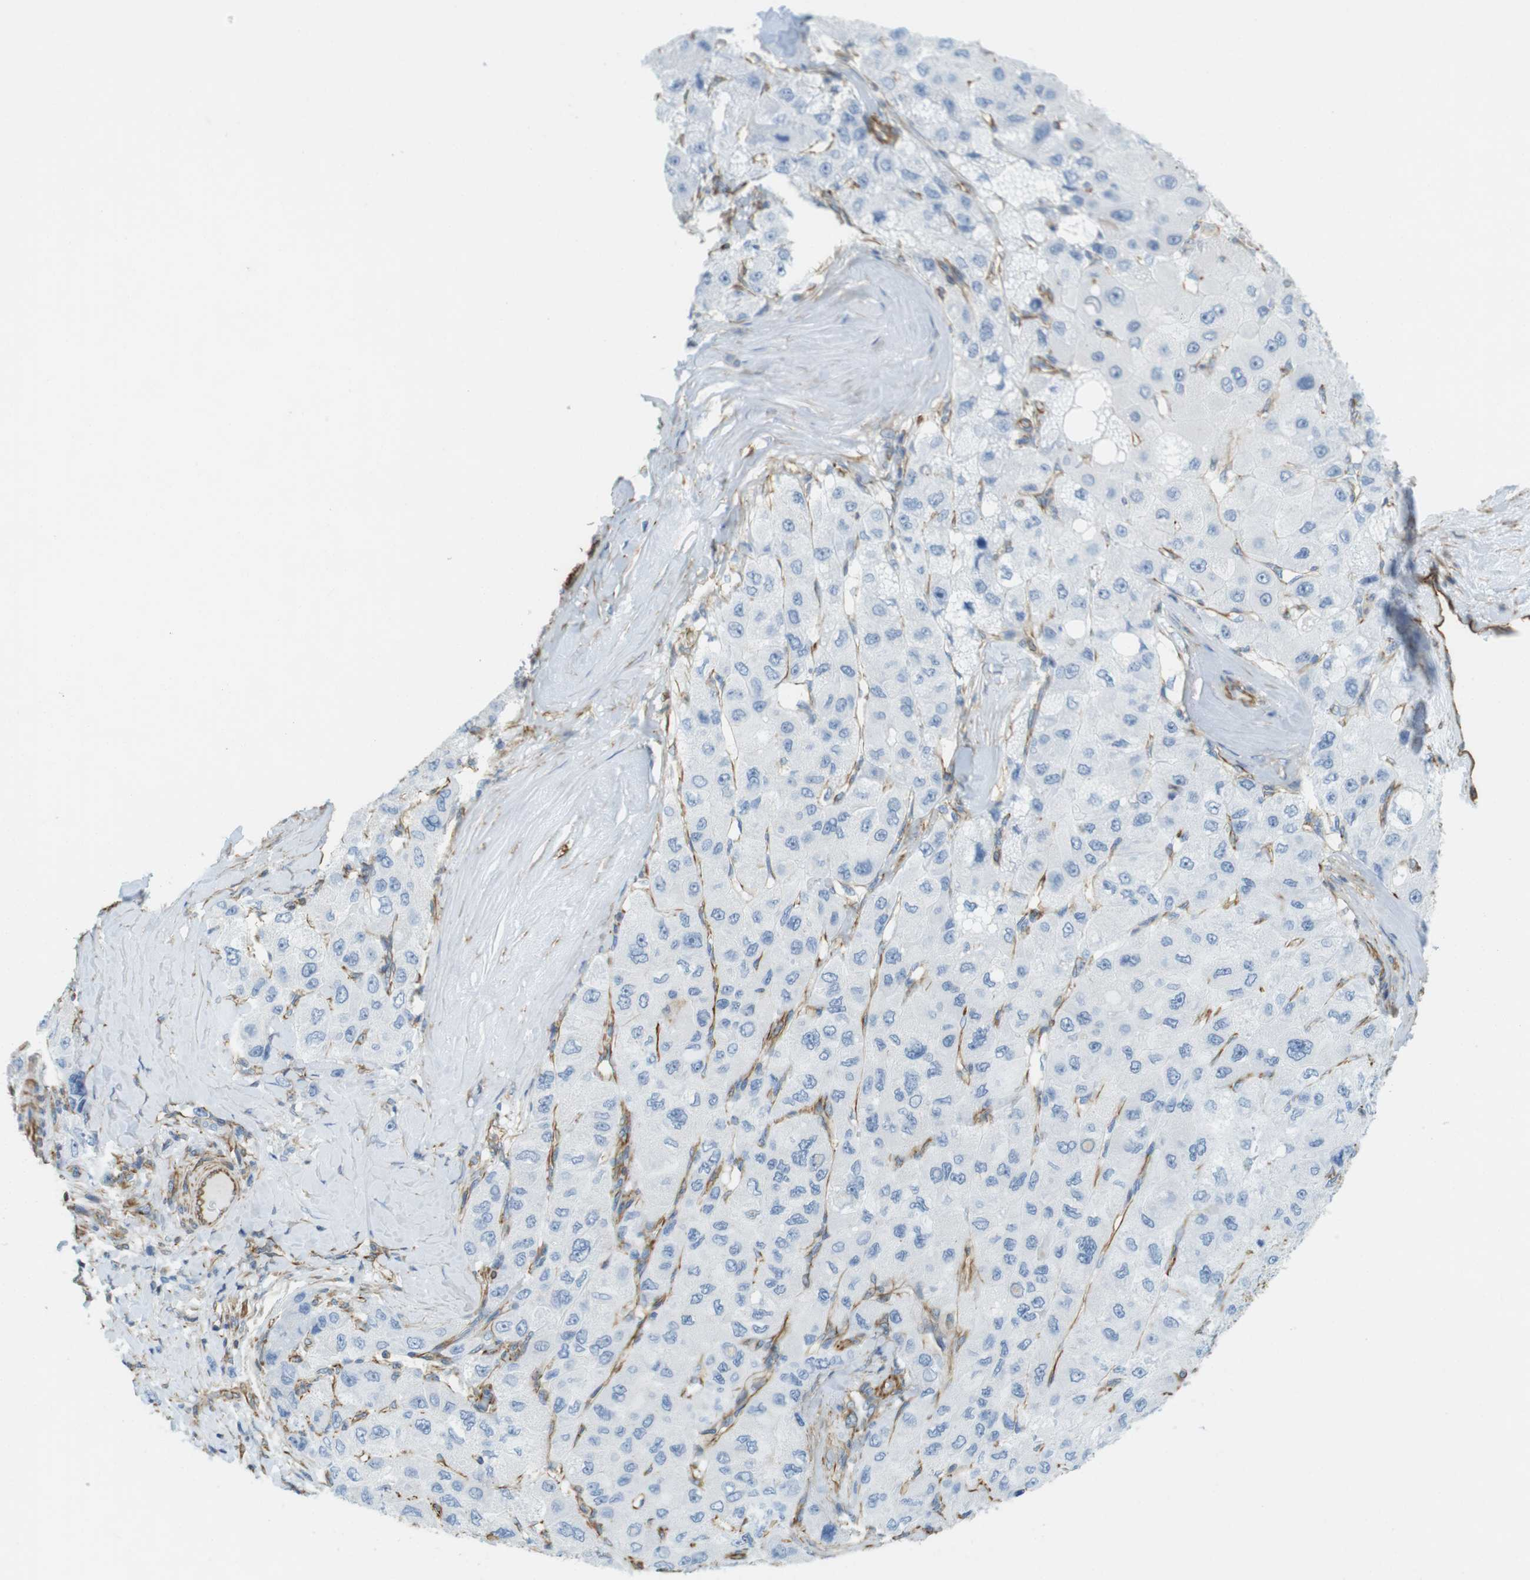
{"staining": {"intensity": "negative", "quantity": "none", "location": "none"}, "tissue": "liver cancer", "cell_type": "Tumor cells", "image_type": "cancer", "snomed": [{"axis": "morphology", "description": "Carcinoma, Hepatocellular, NOS"}, {"axis": "topography", "description": "Liver"}], "caption": "A micrograph of hepatocellular carcinoma (liver) stained for a protein demonstrates no brown staining in tumor cells.", "gene": "MS4A10", "patient": {"sex": "male", "age": 80}}